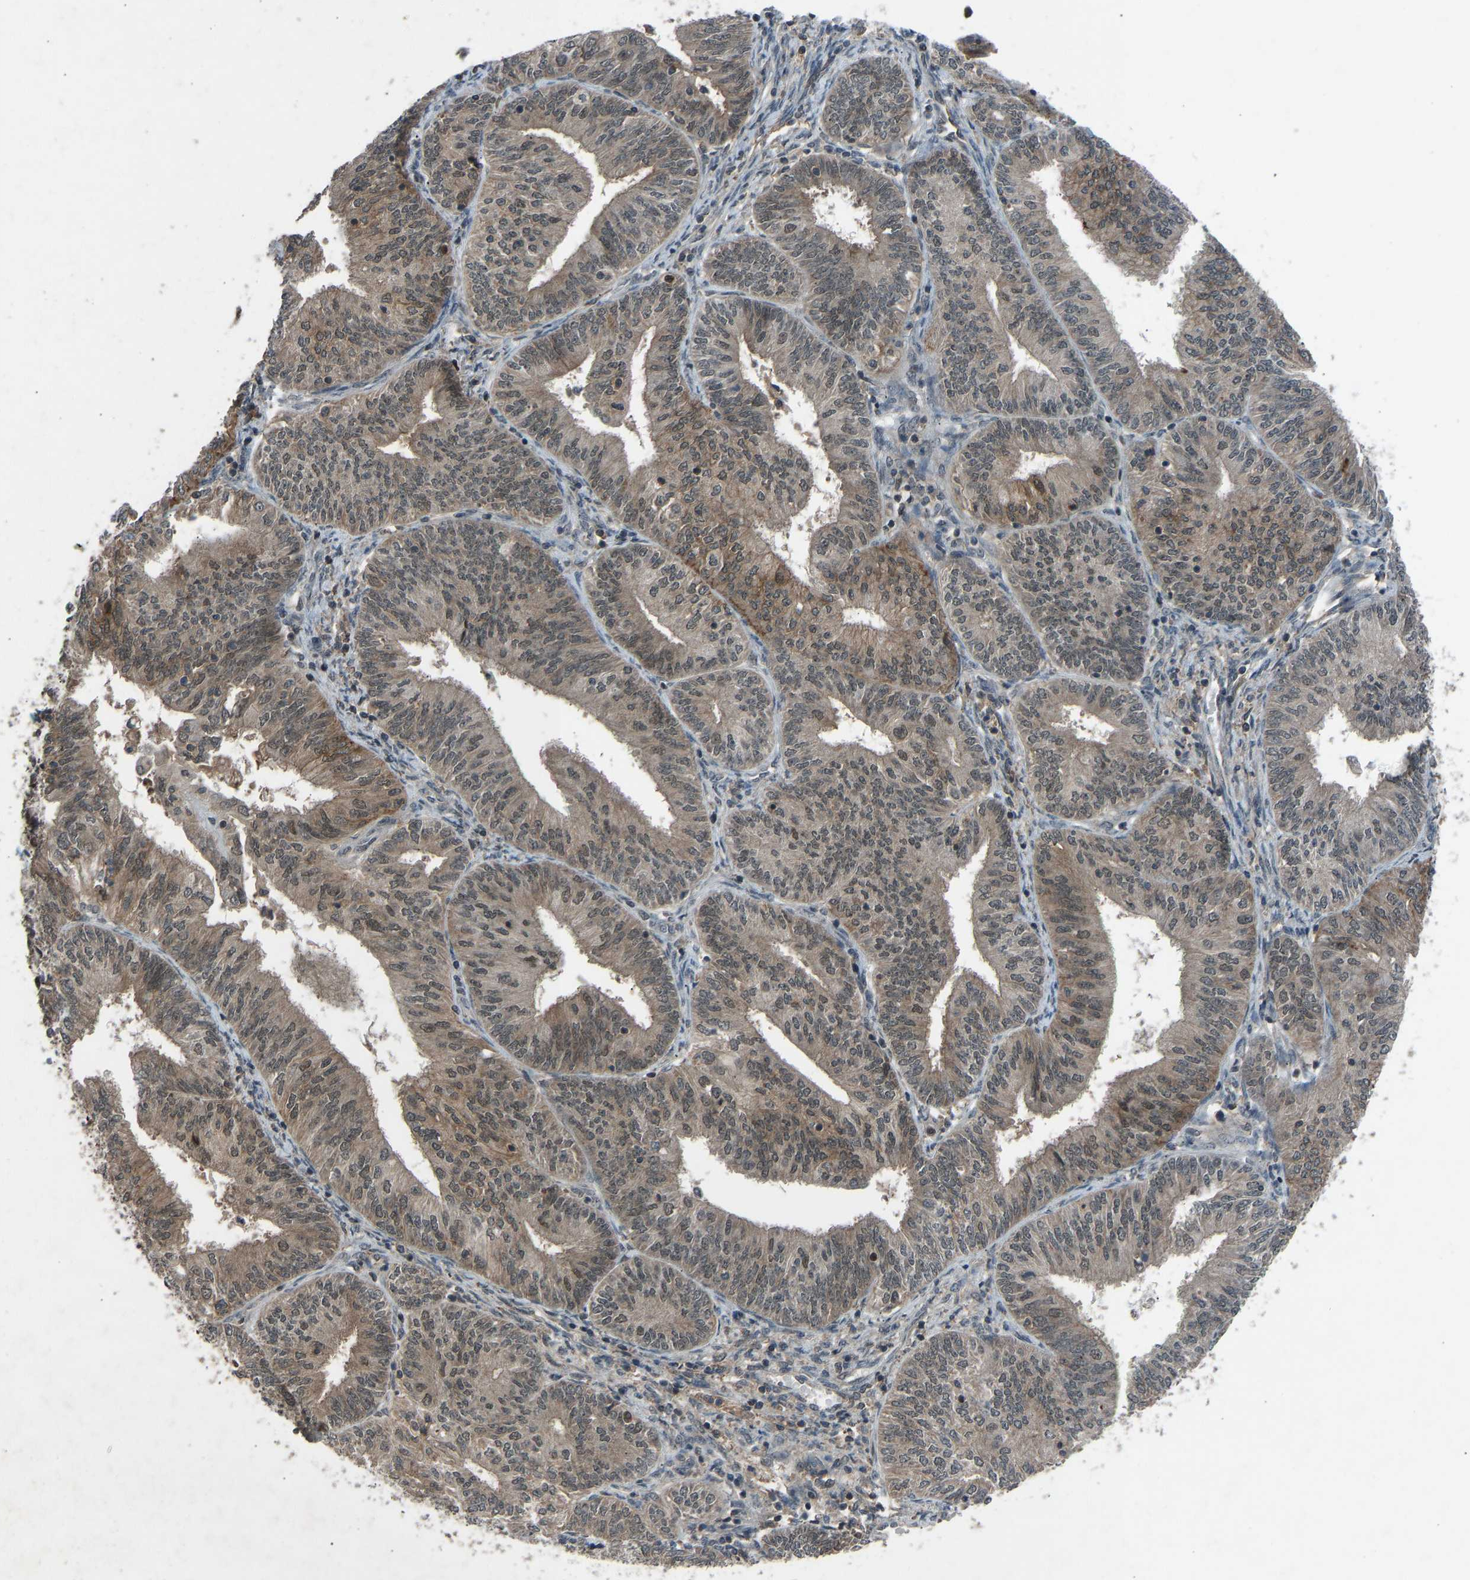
{"staining": {"intensity": "moderate", "quantity": ">75%", "location": "cytoplasmic/membranous"}, "tissue": "endometrial cancer", "cell_type": "Tumor cells", "image_type": "cancer", "snomed": [{"axis": "morphology", "description": "Adenocarcinoma, NOS"}, {"axis": "topography", "description": "Endometrium"}], "caption": "Approximately >75% of tumor cells in endometrial cancer display moderate cytoplasmic/membranous protein staining as visualized by brown immunohistochemical staining.", "gene": "SLC43A1", "patient": {"sex": "female", "age": 58}}